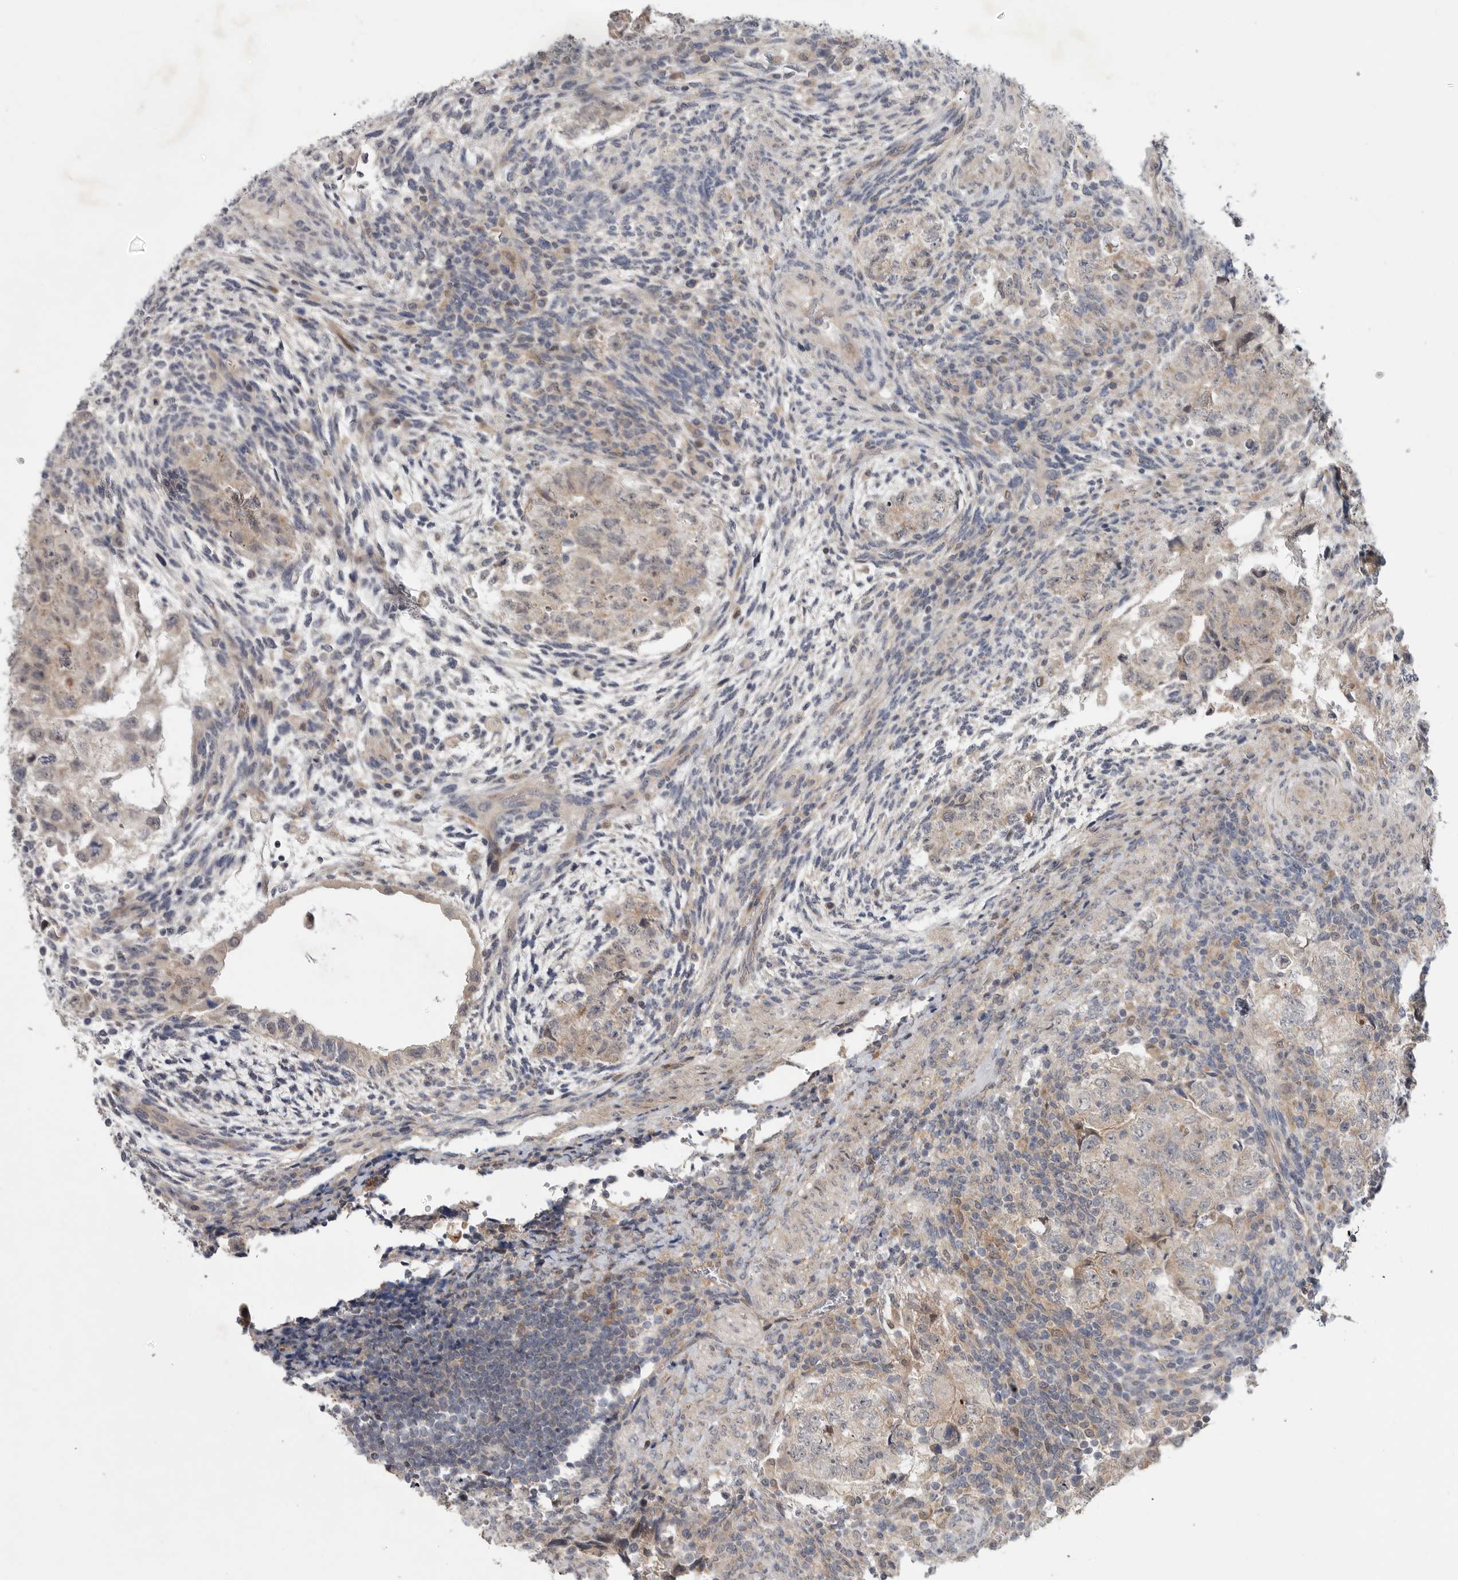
{"staining": {"intensity": "weak", "quantity": "25%-75%", "location": "cytoplasmic/membranous"}, "tissue": "testis cancer", "cell_type": "Tumor cells", "image_type": "cancer", "snomed": [{"axis": "morphology", "description": "Normal tissue, NOS"}, {"axis": "morphology", "description": "Carcinoma, Embryonal, NOS"}, {"axis": "topography", "description": "Testis"}], "caption": "A photomicrograph of human testis embryonal carcinoma stained for a protein reveals weak cytoplasmic/membranous brown staining in tumor cells.", "gene": "FBXO43", "patient": {"sex": "male", "age": 36}}